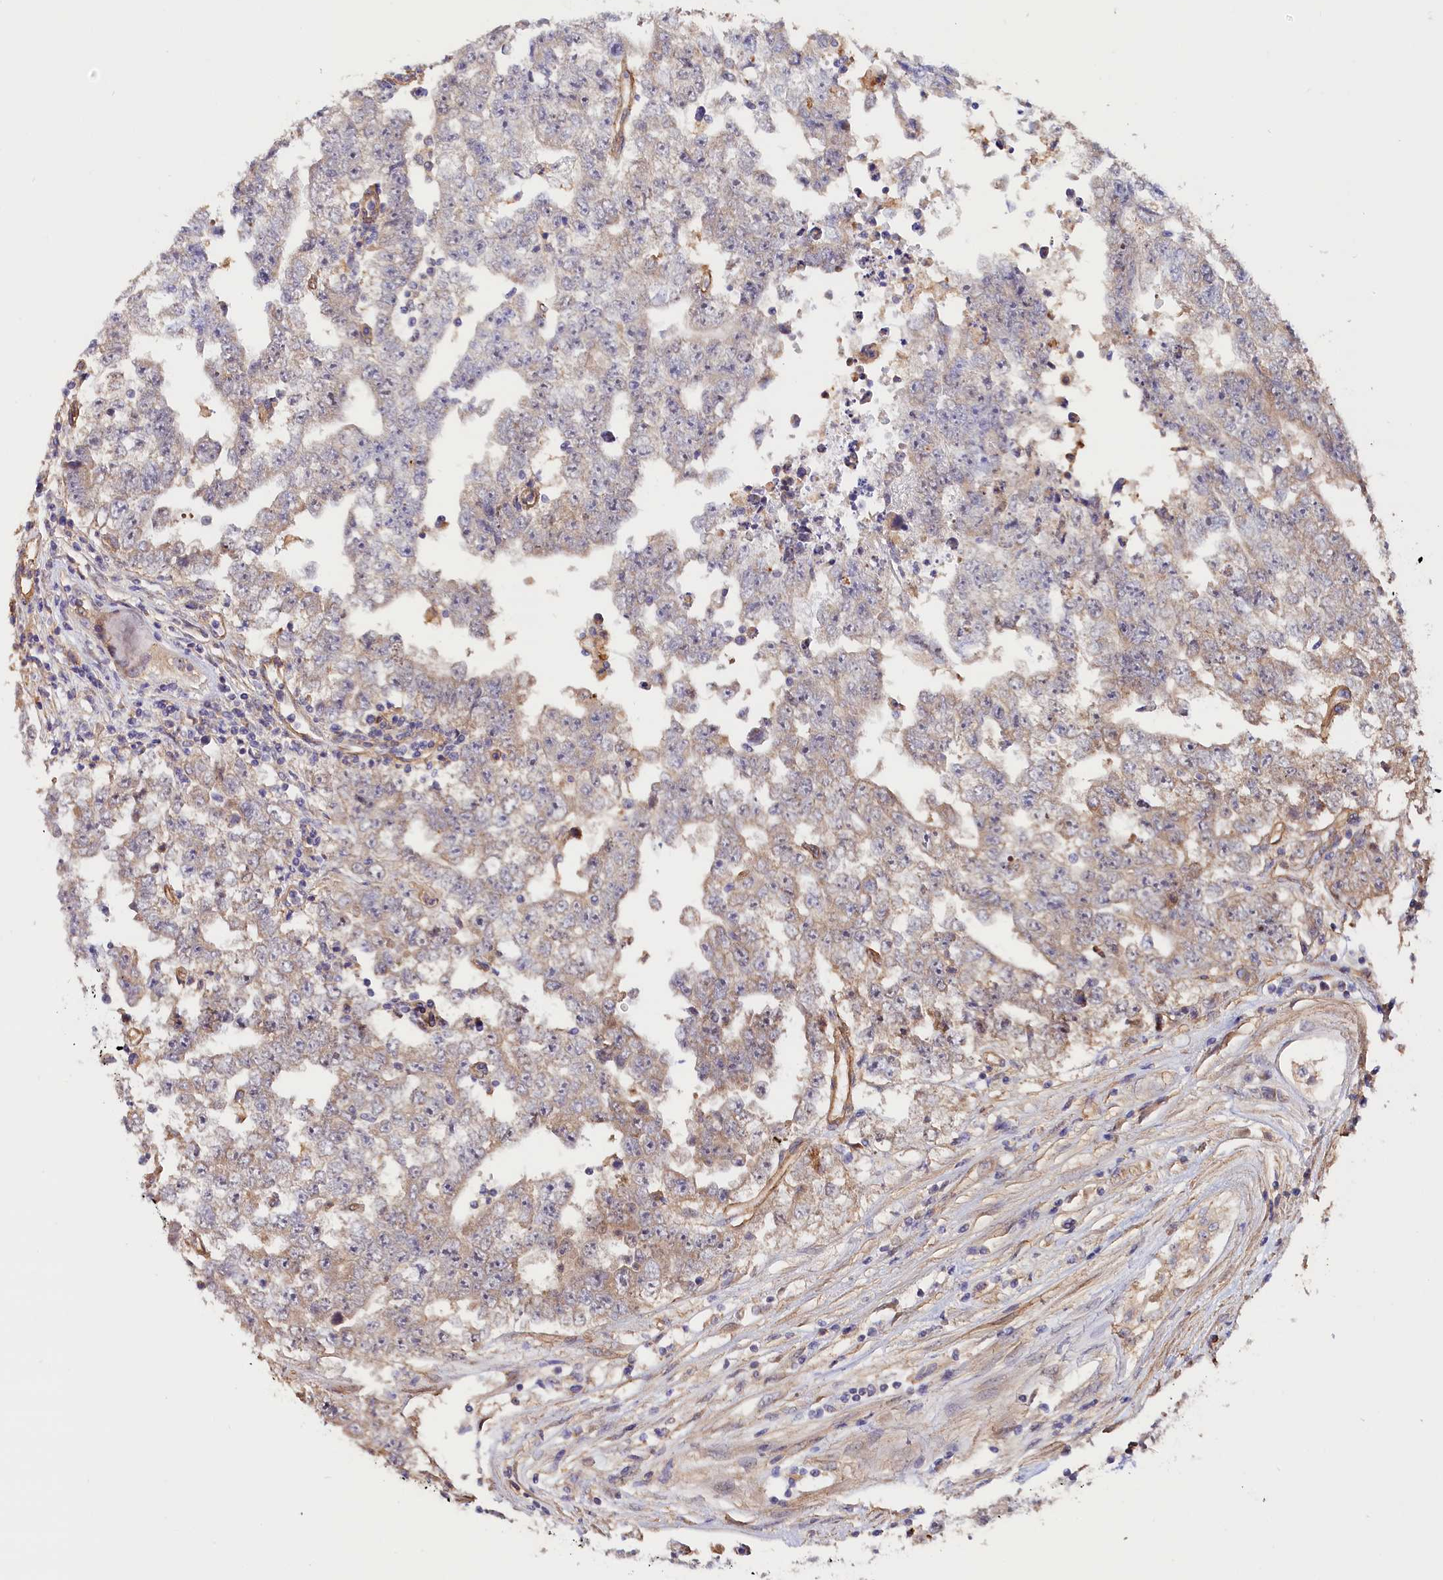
{"staining": {"intensity": "negative", "quantity": "none", "location": "none"}, "tissue": "testis cancer", "cell_type": "Tumor cells", "image_type": "cancer", "snomed": [{"axis": "morphology", "description": "Carcinoma, Embryonal, NOS"}, {"axis": "topography", "description": "Testis"}], "caption": "Image shows no significant protein staining in tumor cells of testis cancer (embryonal carcinoma).", "gene": "KATNB1", "patient": {"sex": "male", "age": 25}}